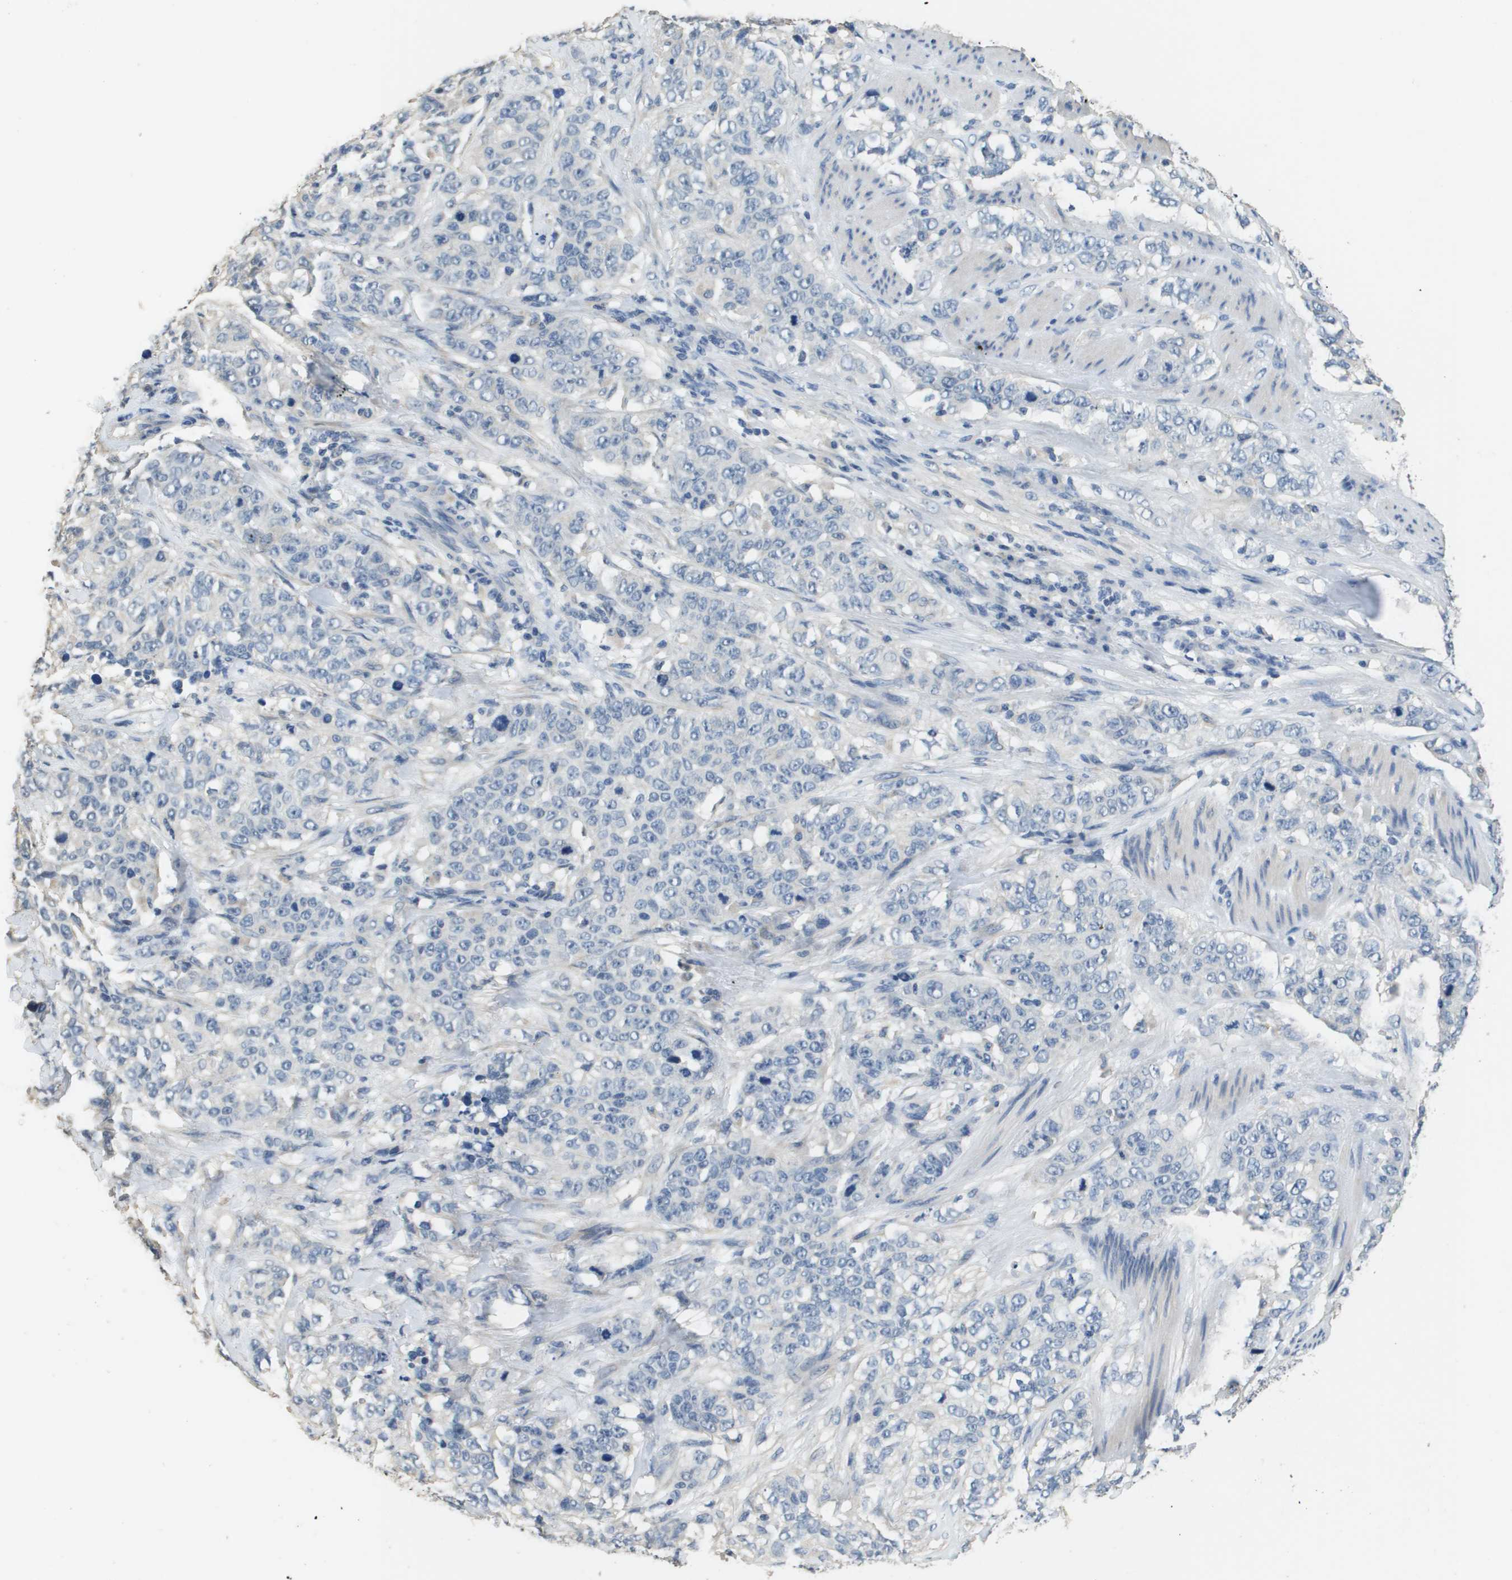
{"staining": {"intensity": "negative", "quantity": "none", "location": "none"}, "tissue": "stomach cancer", "cell_type": "Tumor cells", "image_type": "cancer", "snomed": [{"axis": "morphology", "description": "Adenocarcinoma, NOS"}, {"axis": "topography", "description": "Stomach"}], "caption": "Protein analysis of adenocarcinoma (stomach) exhibits no significant staining in tumor cells.", "gene": "MT3", "patient": {"sex": "male", "age": 48}}